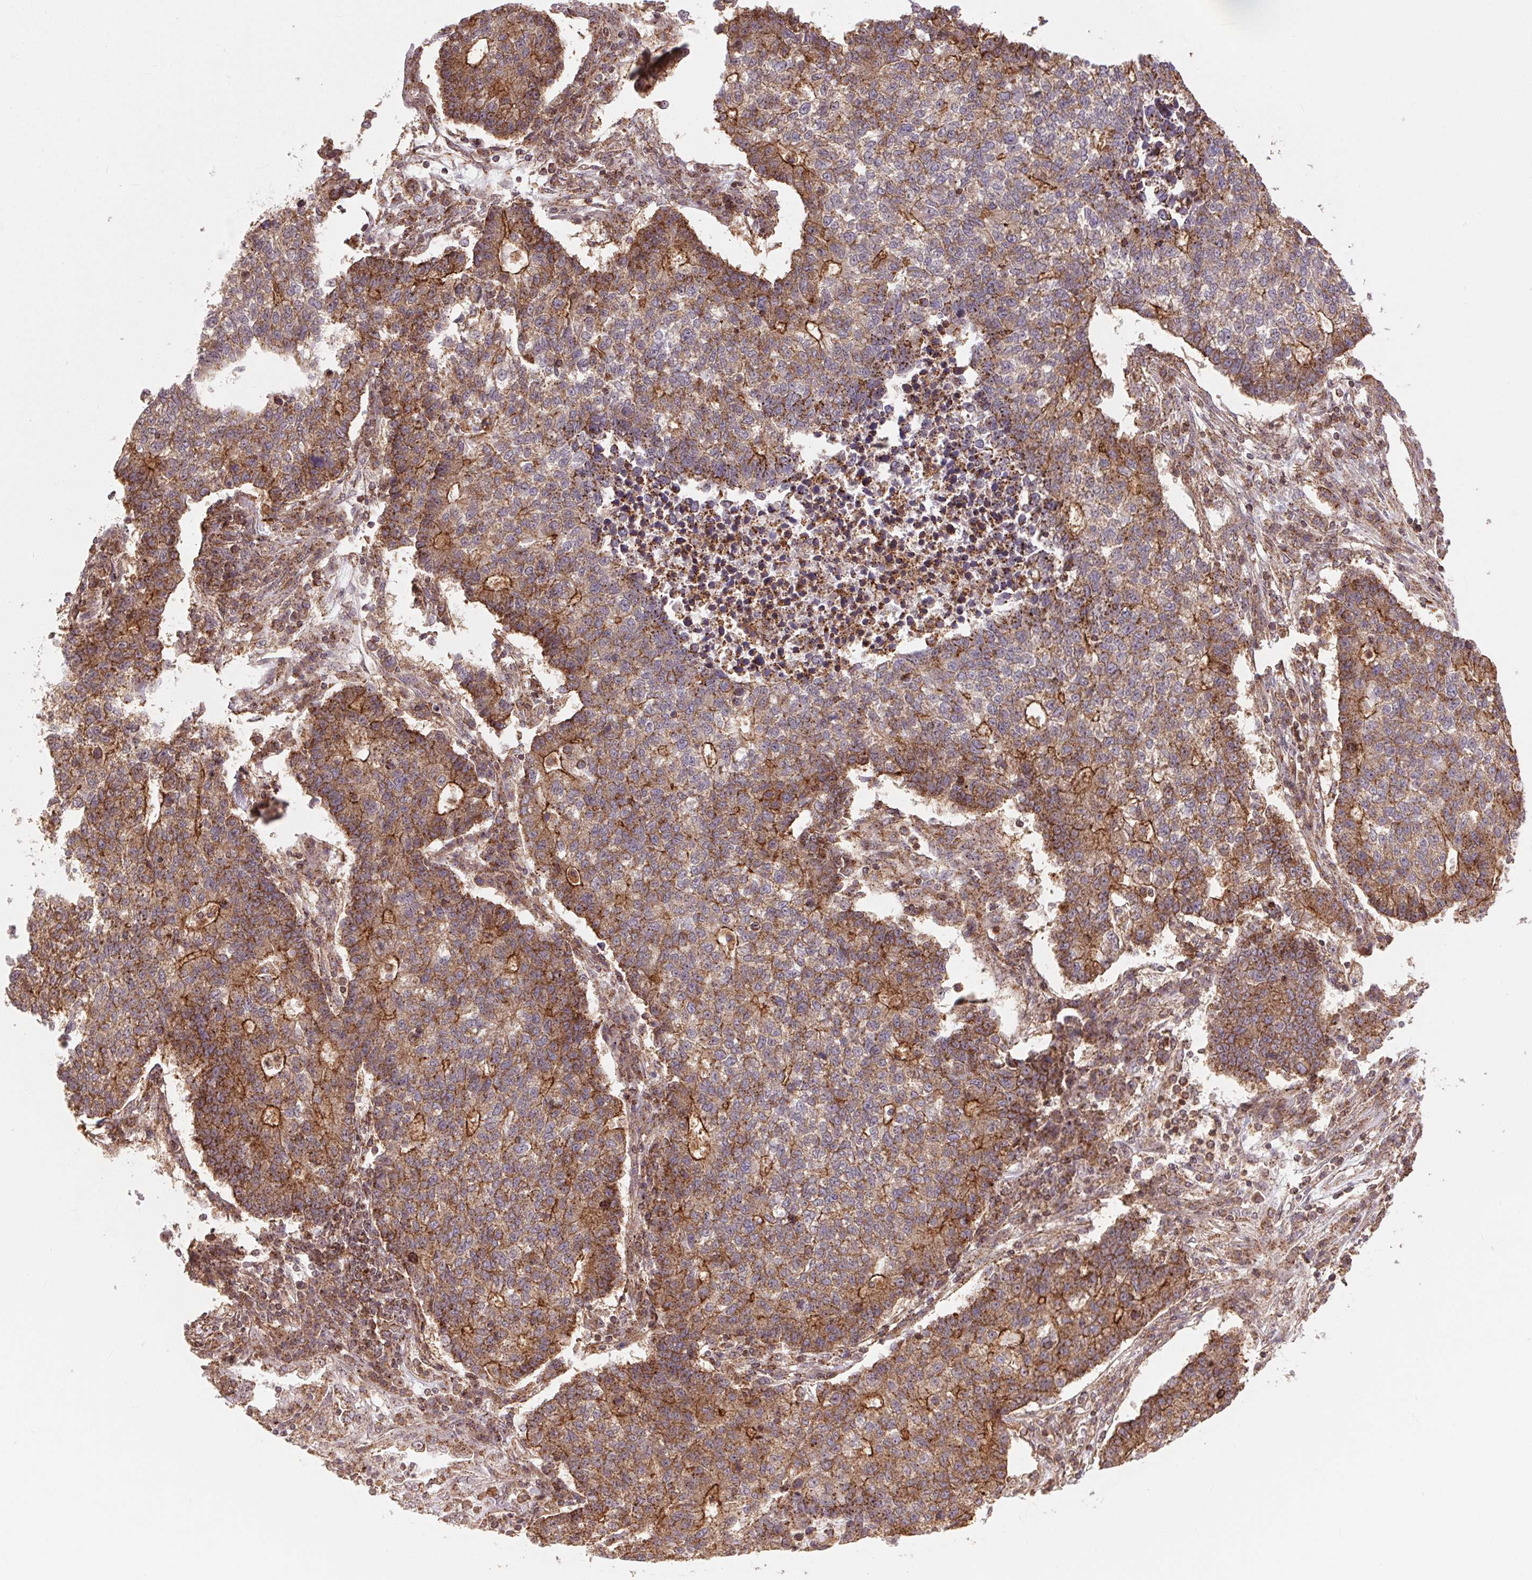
{"staining": {"intensity": "strong", "quantity": "25%-75%", "location": "cytoplasmic/membranous"}, "tissue": "lung cancer", "cell_type": "Tumor cells", "image_type": "cancer", "snomed": [{"axis": "morphology", "description": "Adenocarcinoma, NOS"}, {"axis": "topography", "description": "Lung"}], "caption": "Lung cancer tissue exhibits strong cytoplasmic/membranous positivity in approximately 25%-75% of tumor cells", "gene": "CHMP4B", "patient": {"sex": "male", "age": 57}}